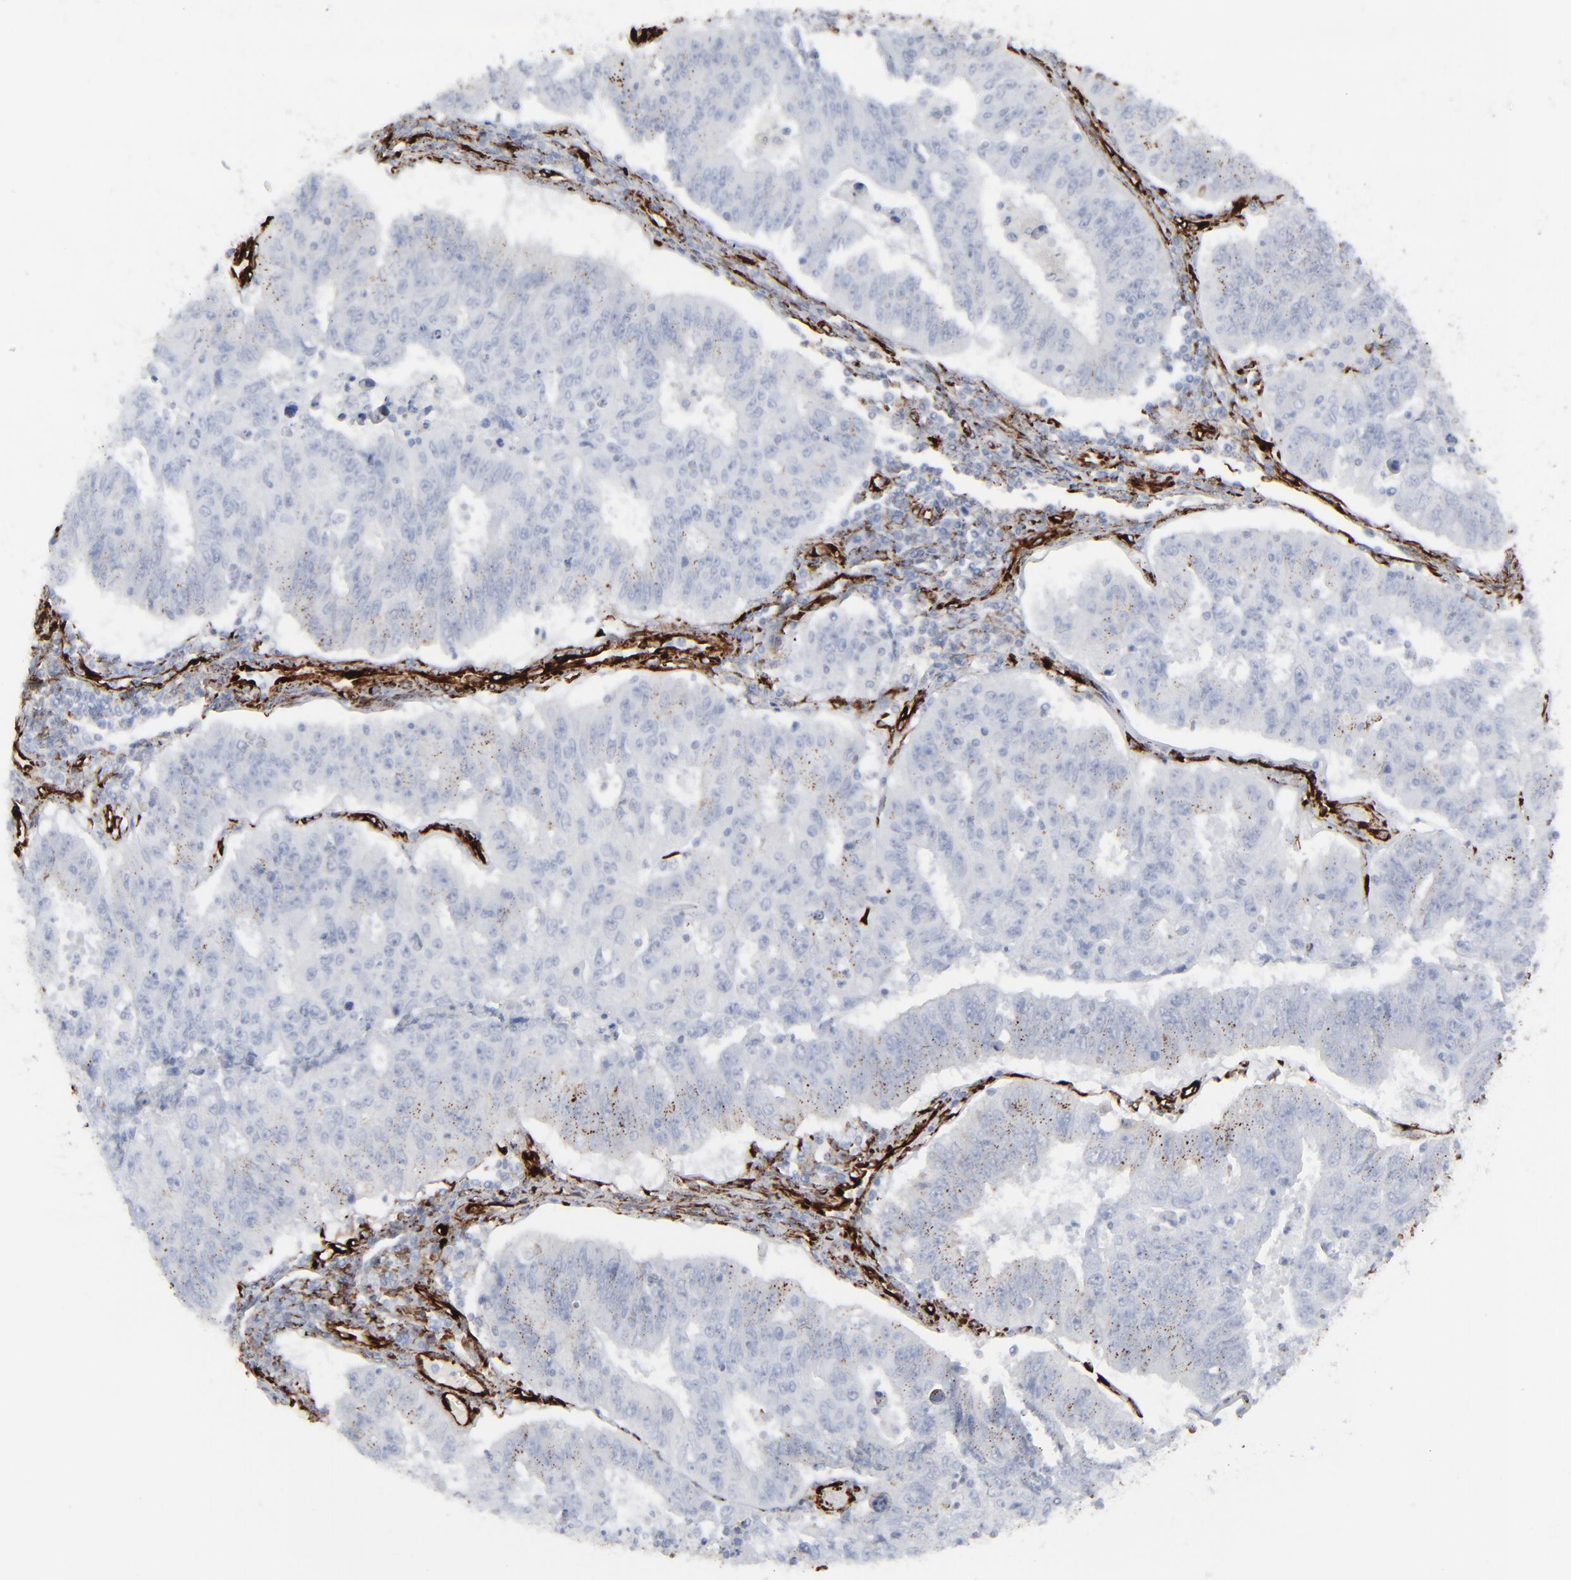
{"staining": {"intensity": "negative", "quantity": "none", "location": "none"}, "tissue": "endometrial cancer", "cell_type": "Tumor cells", "image_type": "cancer", "snomed": [{"axis": "morphology", "description": "Adenocarcinoma, NOS"}, {"axis": "topography", "description": "Endometrium"}], "caption": "This is an immunohistochemistry micrograph of human endometrial cancer (adenocarcinoma). There is no positivity in tumor cells.", "gene": "SPARC", "patient": {"sex": "female", "age": 42}}